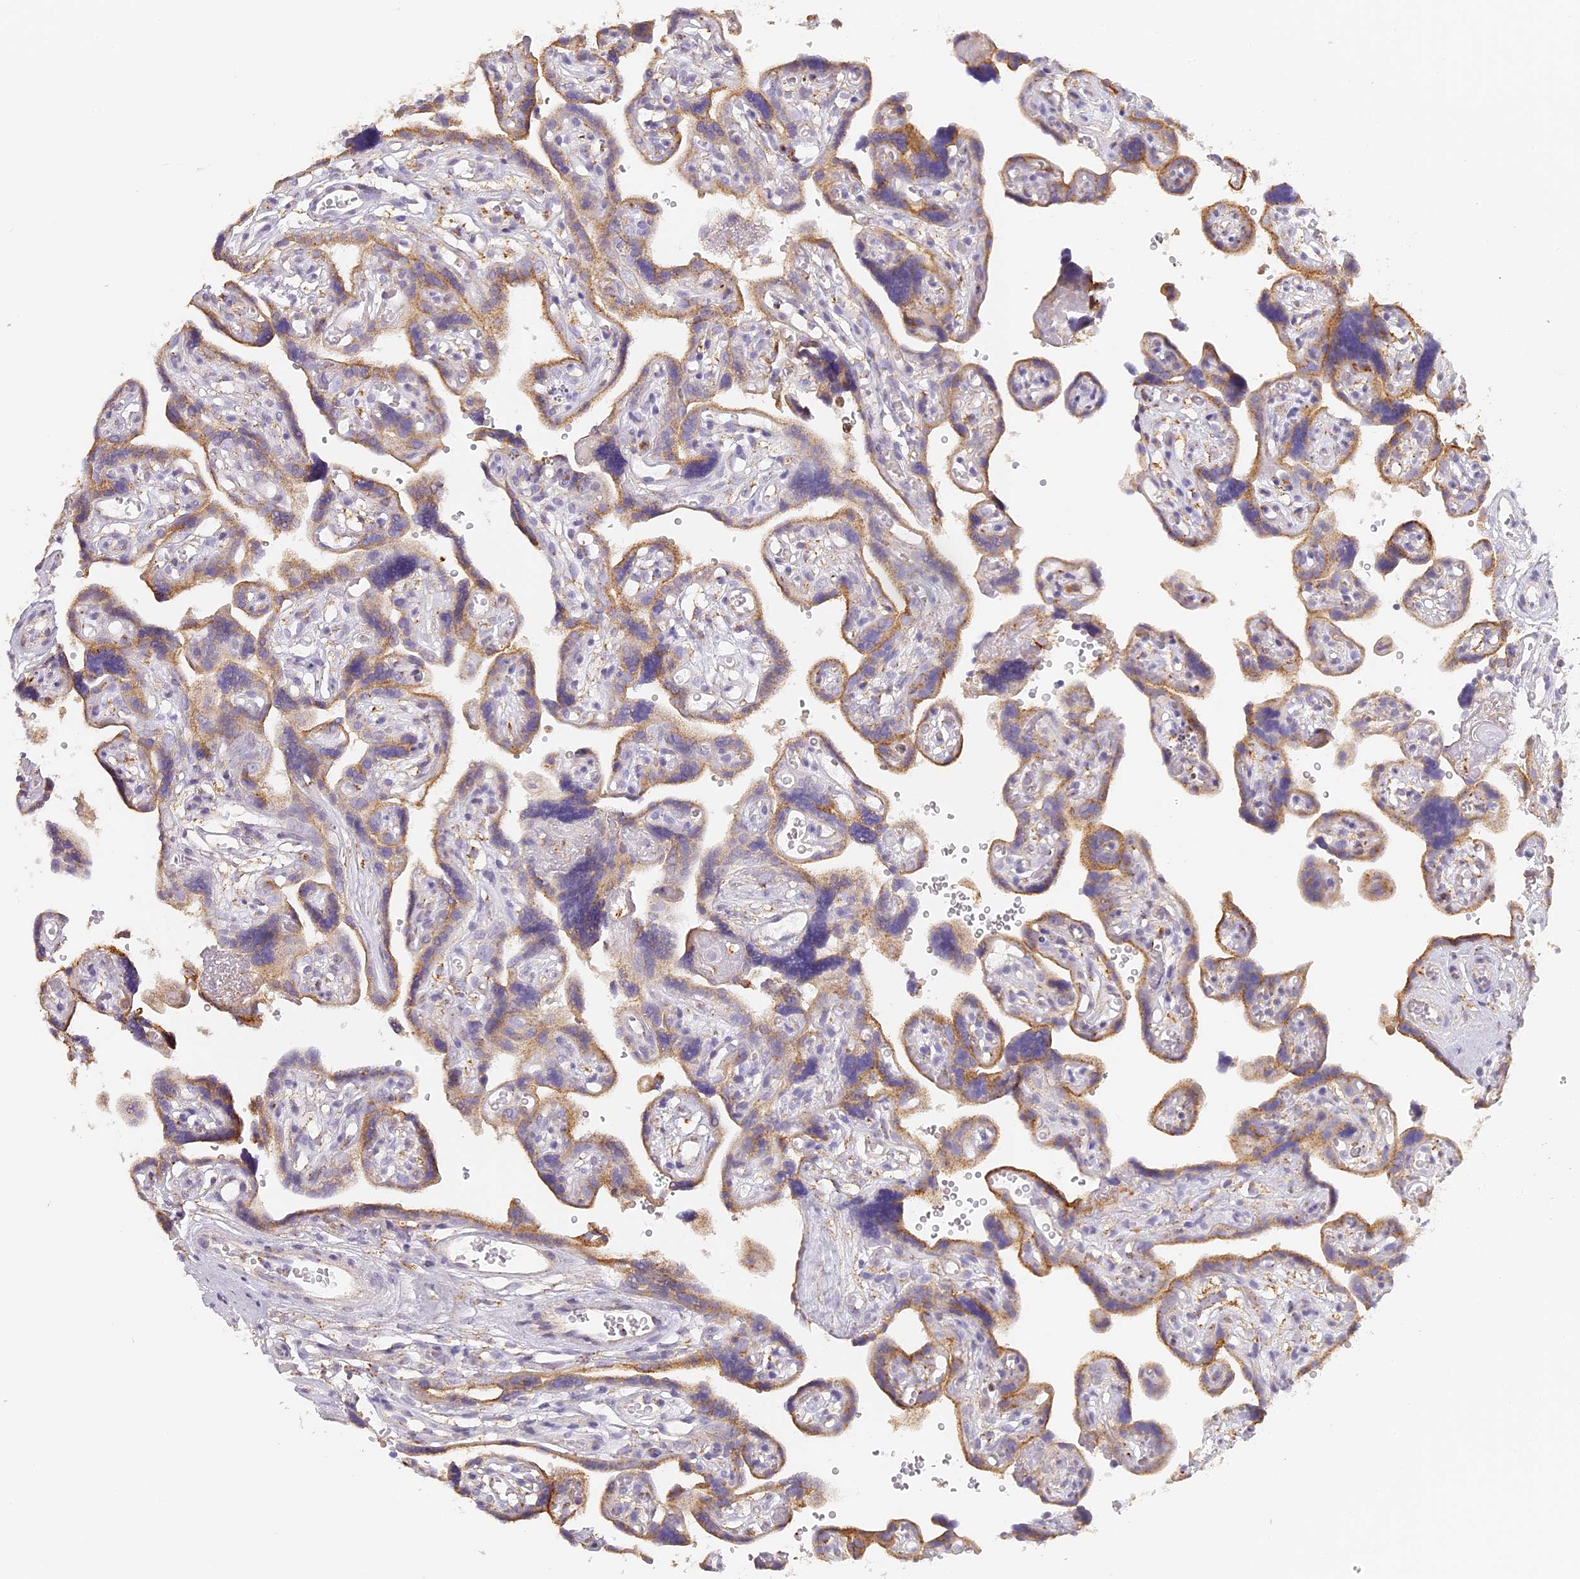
{"staining": {"intensity": "moderate", "quantity": ">75%", "location": "cytoplasmic/membranous"}, "tissue": "placenta", "cell_type": "Decidual cells", "image_type": "normal", "snomed": [{"axis": "morphology", "description": "Normal tissue, NOS"}, {"axis": "topography", "description": "Placenta"}], "caption": "The immunohistochemical stain highlights moderate cytoplasmic/membranous staining in decidual cells of normal placenta. (DAB (3,3'-diaminobenzidine) IHC, brown staining for protein, blue staining for nuclei).", "gene": "LAMP2", "patient": {"sex": "female", "age": 30}}